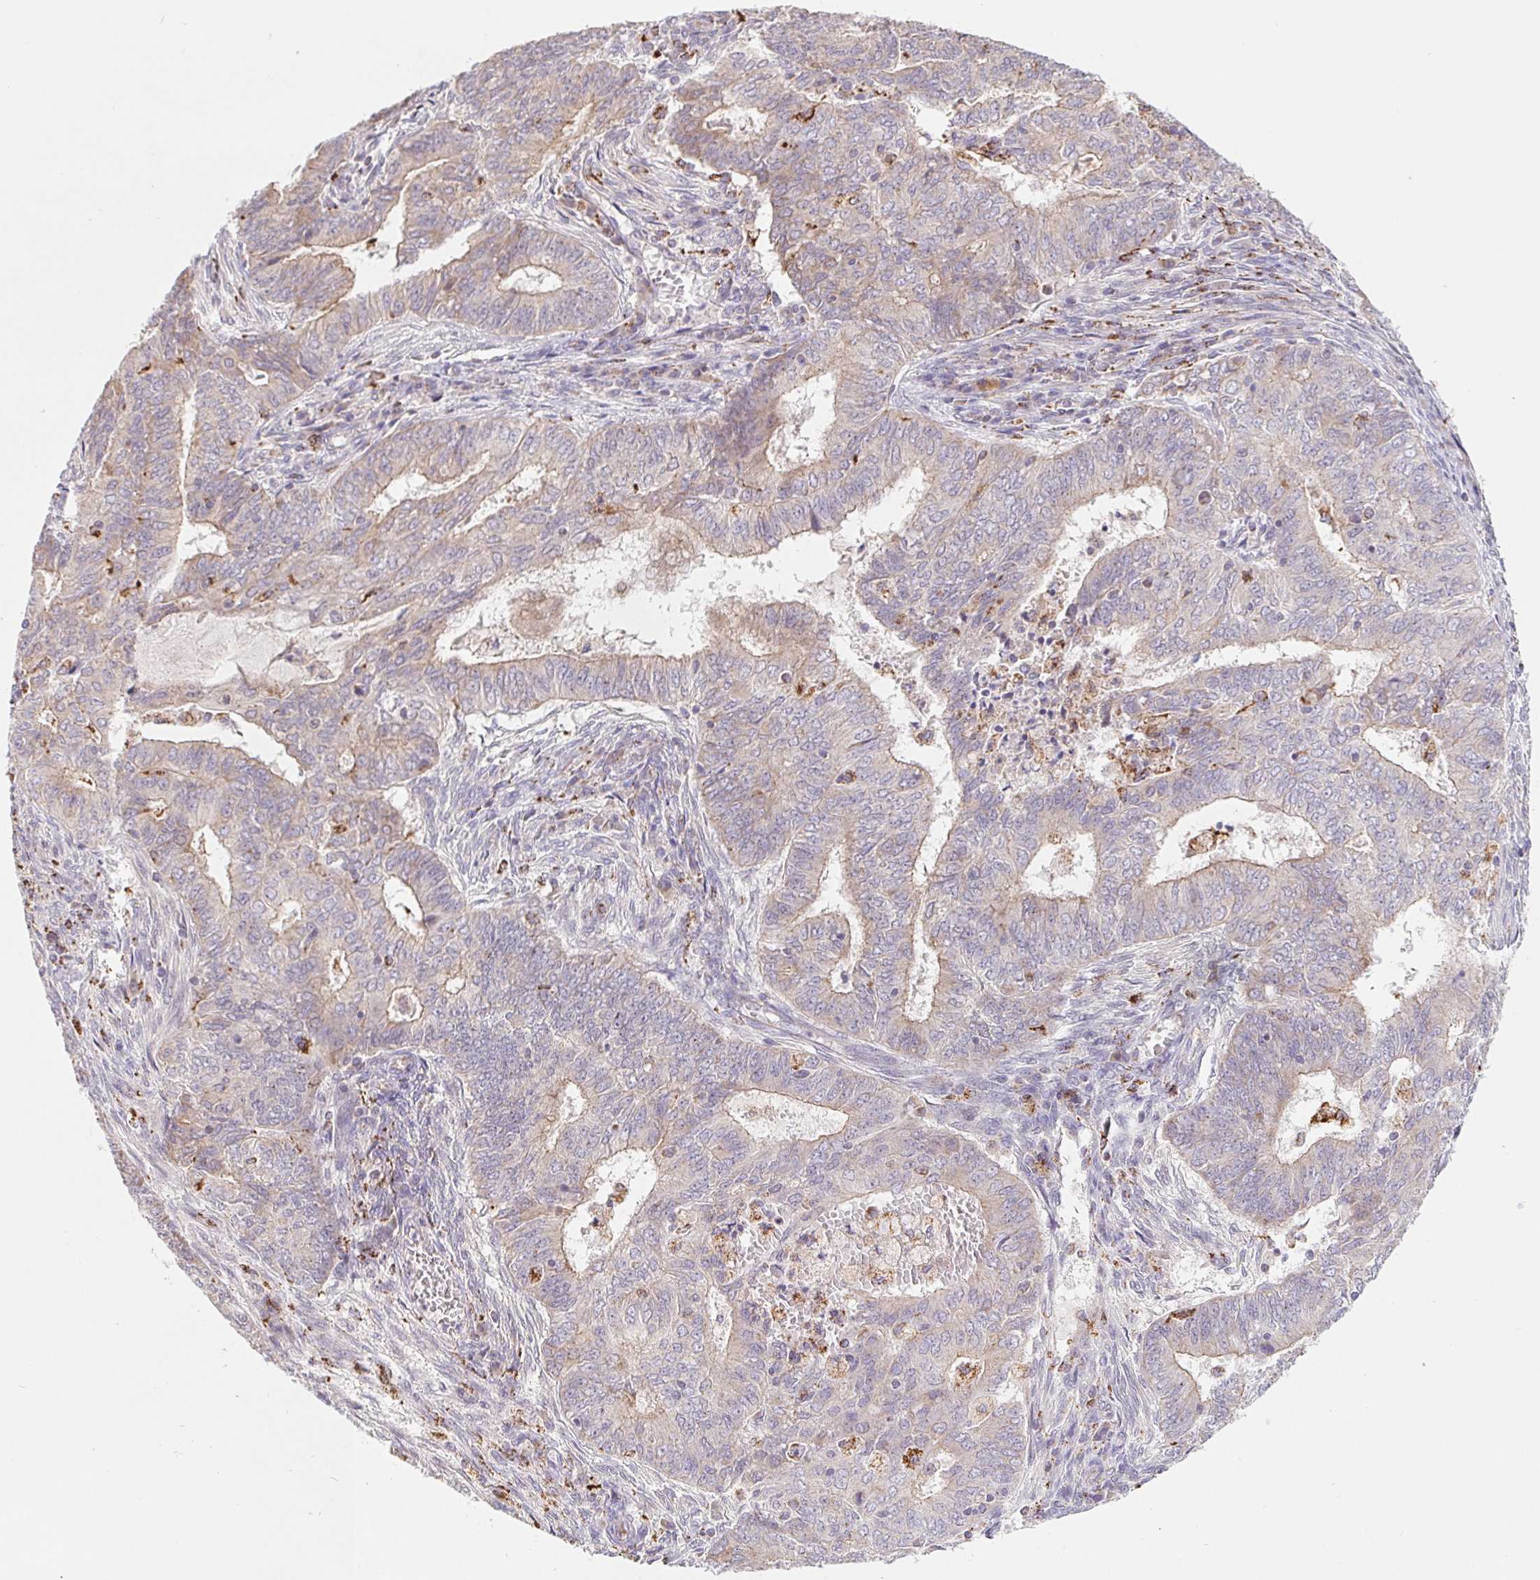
{"staining": {"intensity": "weak", "quantity": "25%-75%", "location": "cytoplasmic/membranous"}, "tissue": "endometrial cancer", "cell_type": "Tumor cells", "image_type": "cancer", "snomed": [{"axis": "morphology", "description": "Adenocarcinoma, NOS"}, {"axis": "topography", "description": "Endometrium"}], "caption": "Immunohistochemistry (DAB) staining of endometrial adenocarcinoma displays weak cytoplasmic/membranous protein staining in approximately 25%-75% of tumor cells. The staining is performed using DAB (3,3'-diaminobenzidine) brown chromogen to label protein expression. The nuclei are counter-stained blue using hematoxylin.", "gene": "EMC6", "patient": {"sex": "female", "age": 62}}